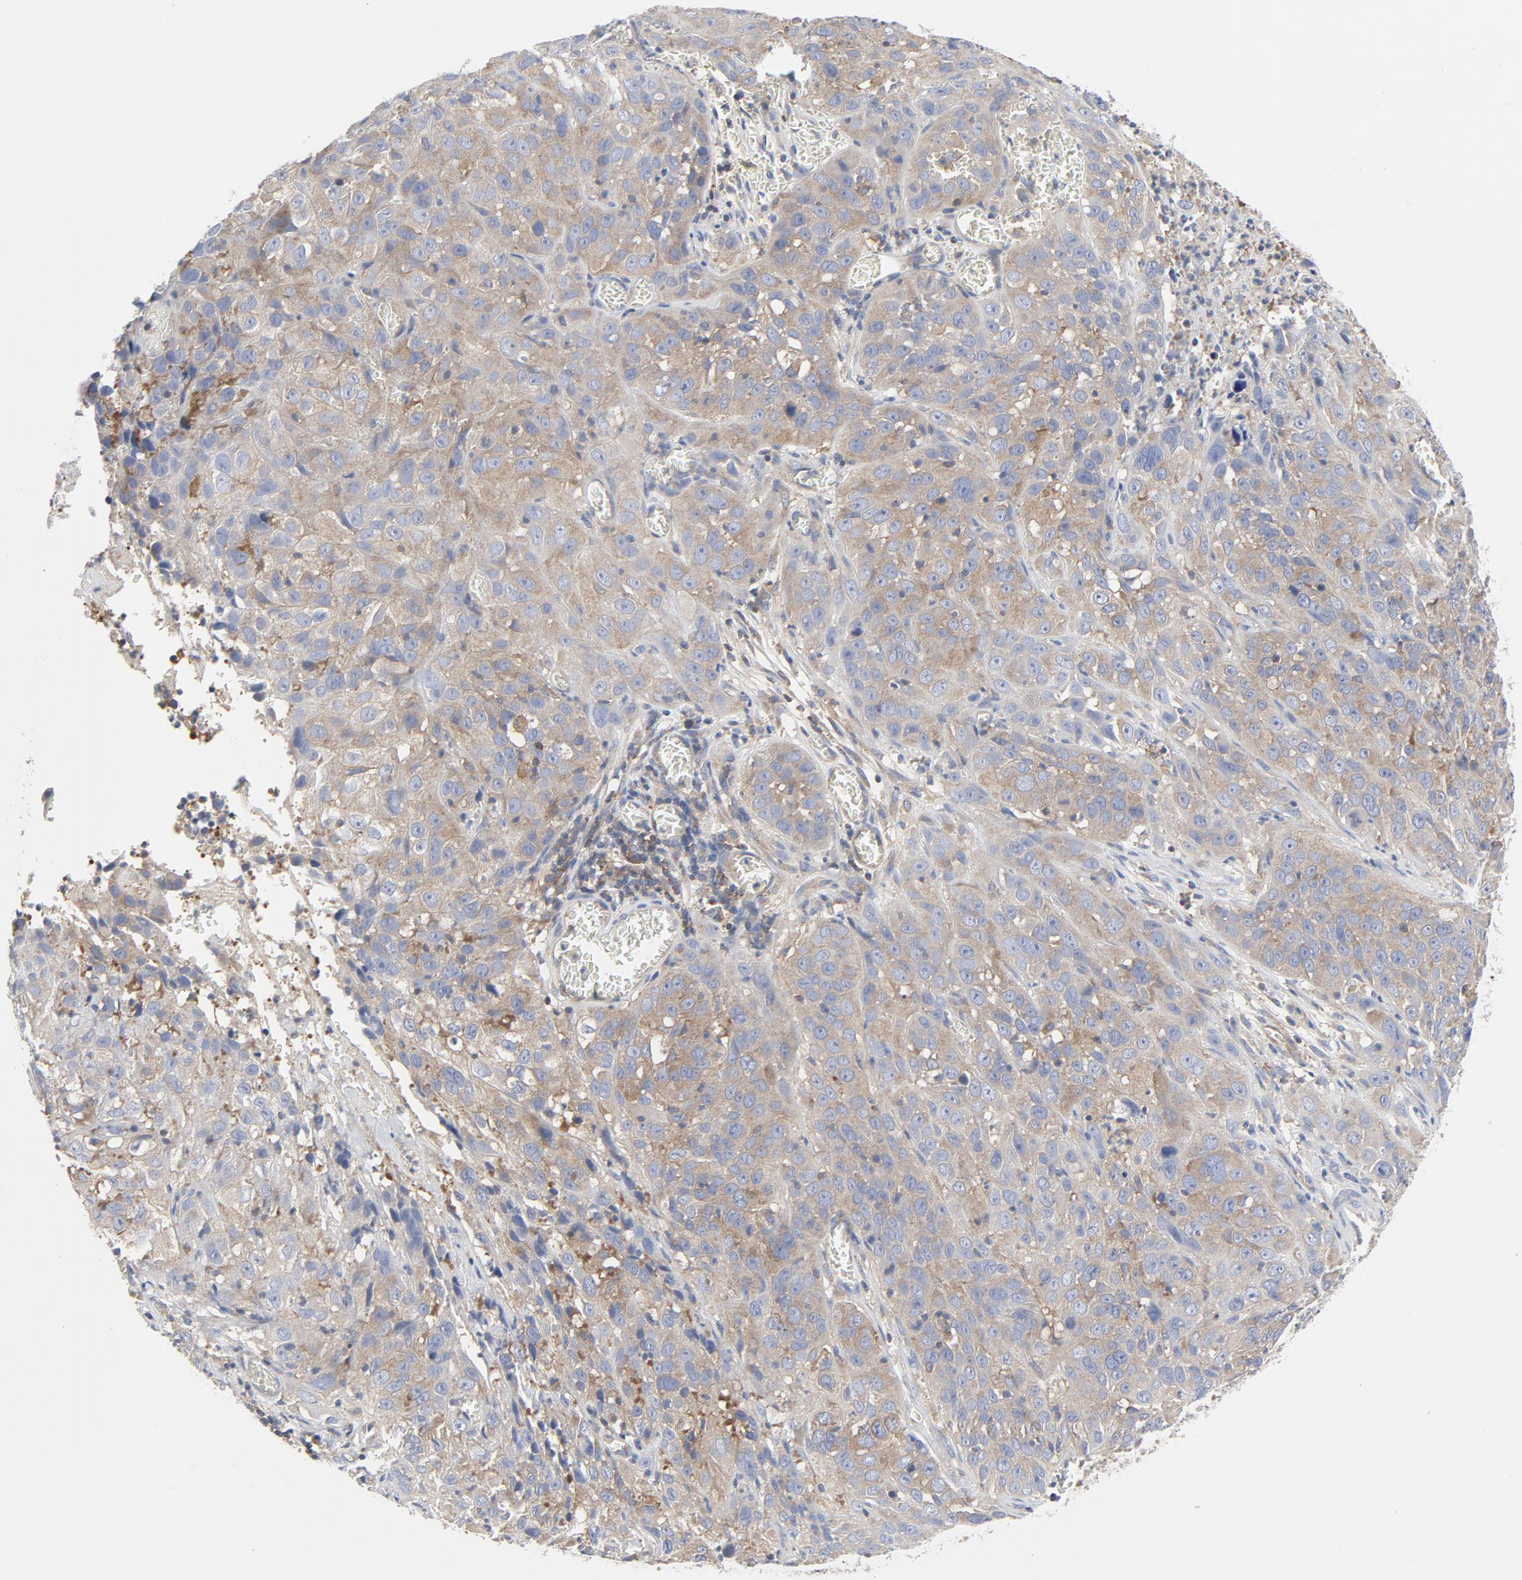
{"staining": {"intensity": "moderate", "quantity": "25%-75%", "location": "cytoplasmic/membranous"}, "tissue": "cervical cancer", "cell_type": "Tumor cells", "image_type": "cancer", "snomed": [{"axis": "morphology", "description": "Squamous cell carcinoma, NOS"}, {"axis": "topography", "description": "Cervix"}], "caption": "Human cervical squamous cell carcinoma stained for a protein (brown) displays moderate cytoplasmic/membranous positive positivity in about 25%-75% of tumor cells.", "gene": "RABEP1", "patient": {"sex": "female", "age": 32}}